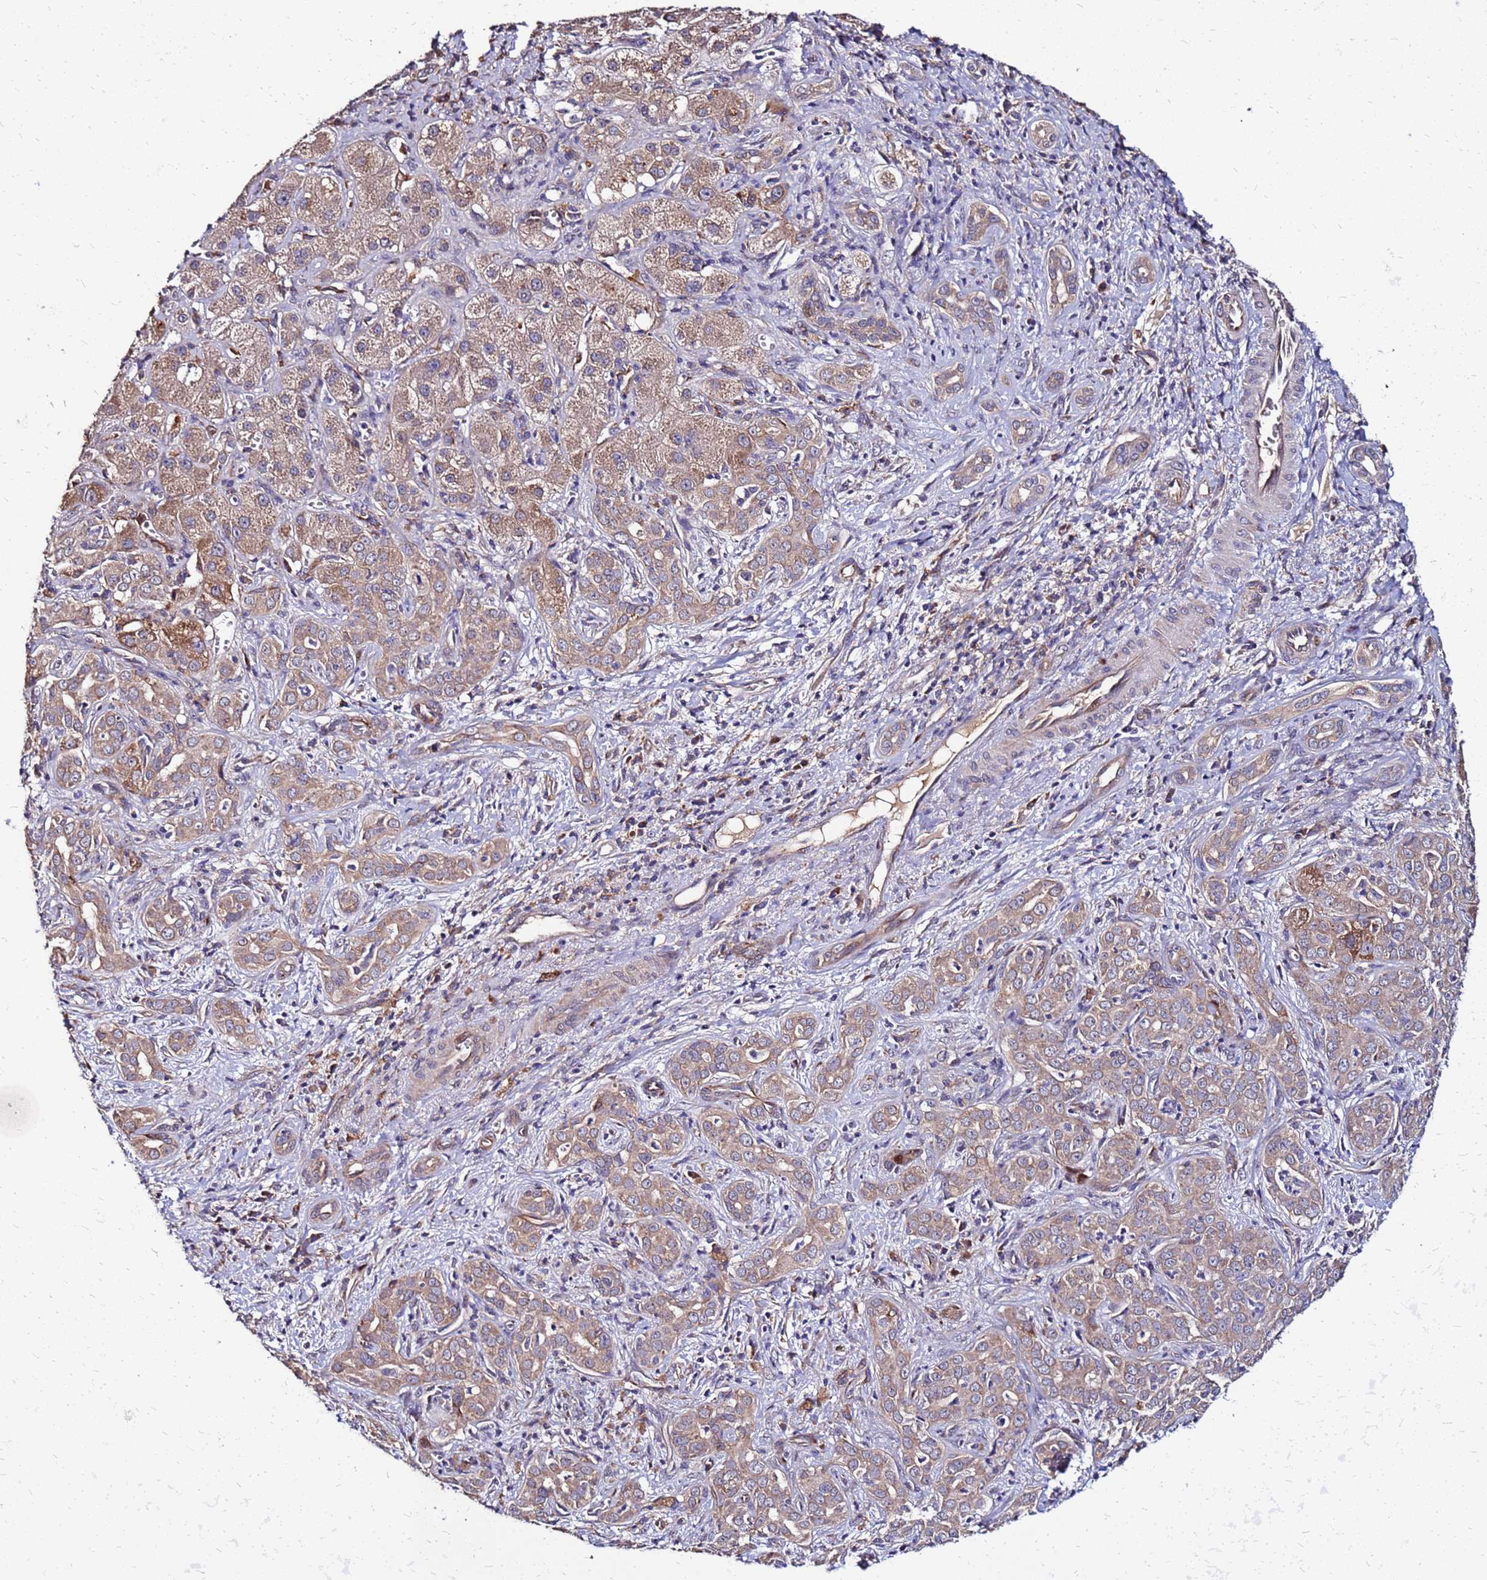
{"staining": {"intensity": "moderate", "quantity": ">75%", "location": "cytoplasmic/membranous"}, "tissue": "liver cancer", "cell_type": "Tumor cells", "image_type": "cancer", "snomed": [{"axis": "morphology", "description": "Carcinoma, Hepatocellular, NOS"}, {"axis": "topography", "description": "Liver"}], "caption": "Protein staining exhibits moderate cytoplasmic/membranous staining in approximately >75% of tumor cells in liver hepatocellular carcinoma. (DAB IHC with brightfield microscopy, high magnification).", "gene": "ARHGEF5", "patient": {"sex": "female", "age": 43}}